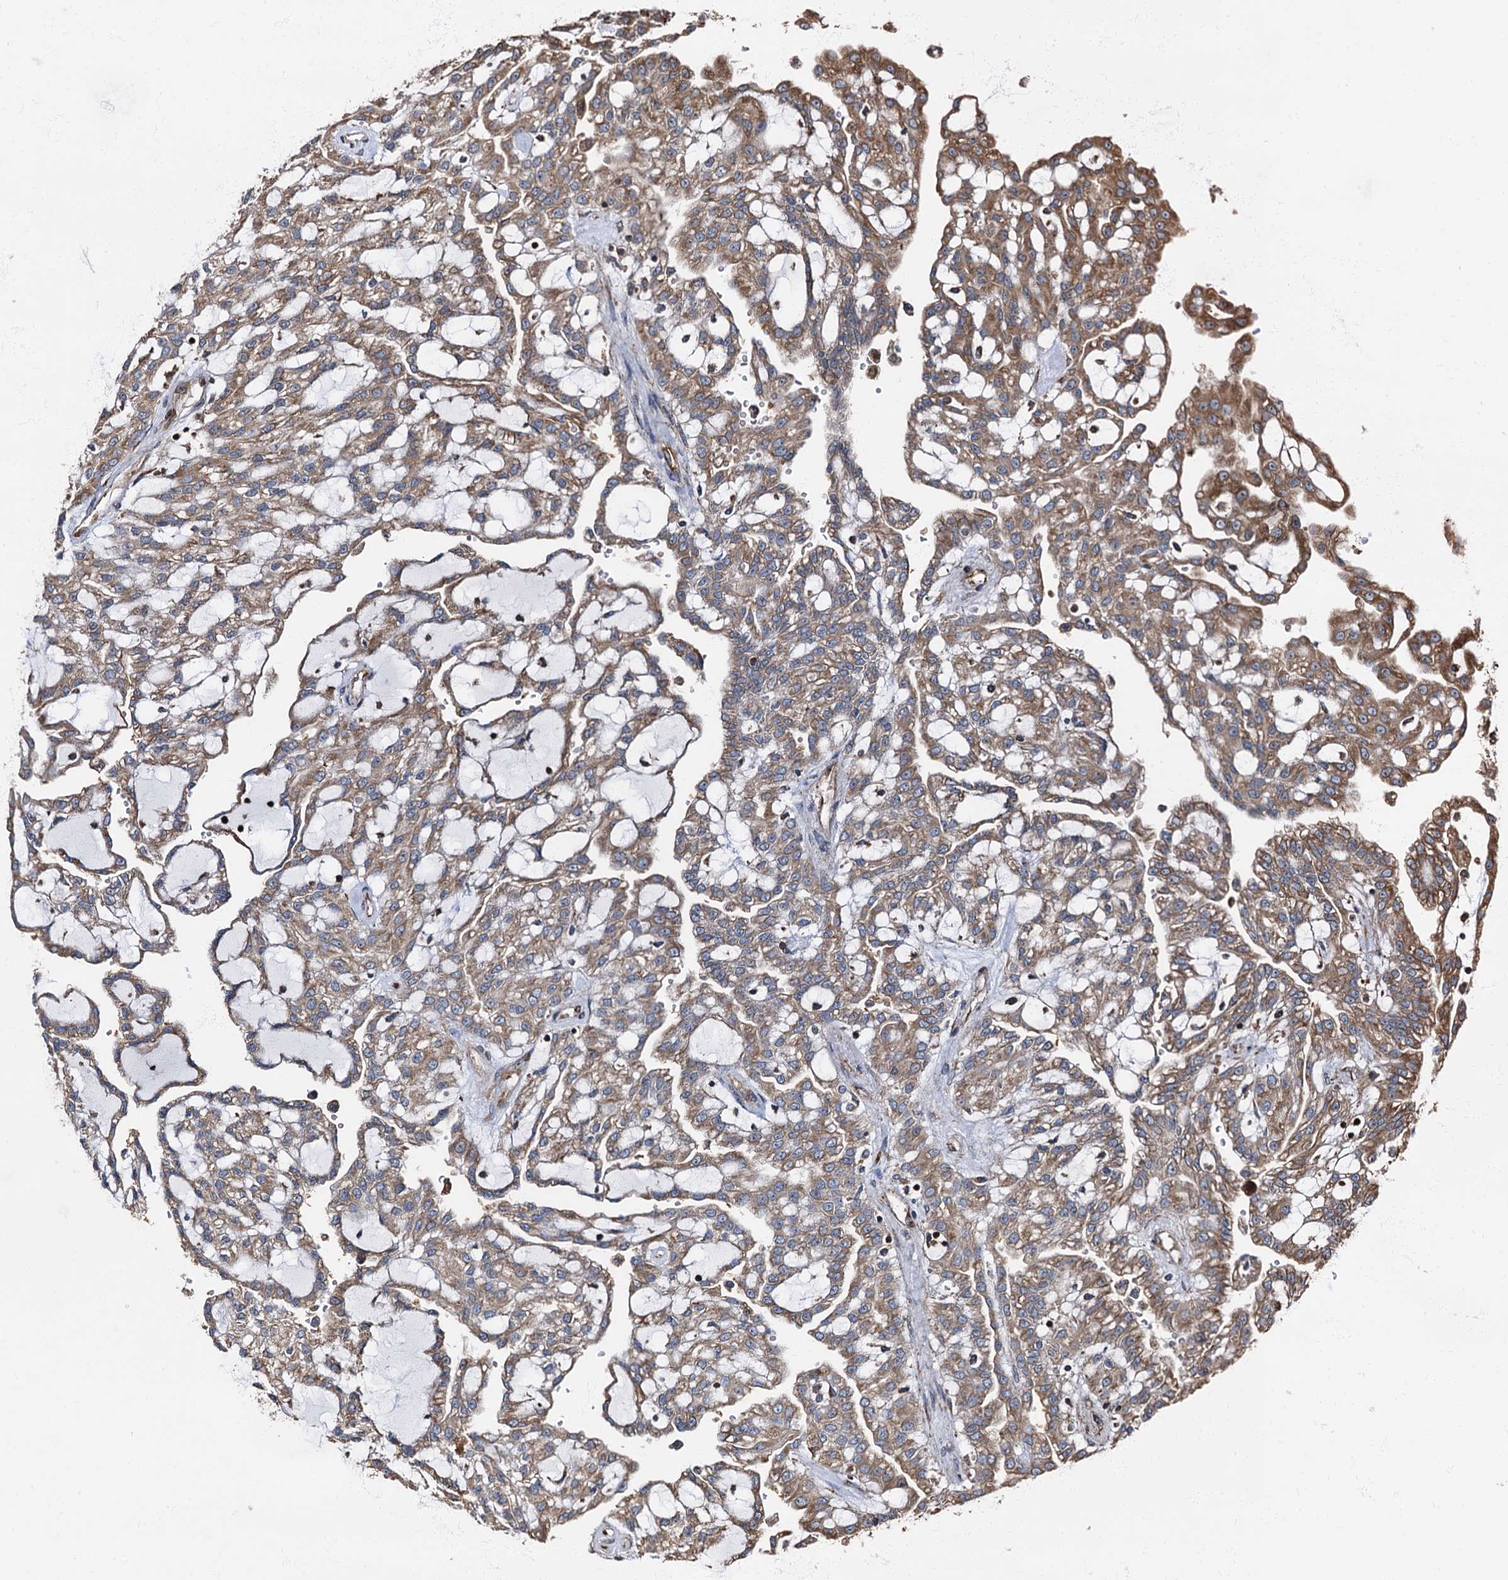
{"staining": {"intensity": "moderate", "quantity": ">75%", "location": "cytoplasmic/membranous"}, "tissue": "renal cancer", "cell_type": "Tumor cells", "image_type": "cancer", "snomed": [{"axis": "morphology", "description": "Adenocarcinoma, NOS"}, {"axis": "topography", "description": "Kidney"}], "caption": "Renal cancer stained with DAB (3,3'-diaminobenzidine) IHC demonstrates medium levels of moderate cytoplasmic/membranous positivity in approximately >75% of tumor cells. (DAB IHC with brightfield microscopy, high magnification).", "gene": "ATP2C1", "patient": {"sex": "male", "age": 63}}